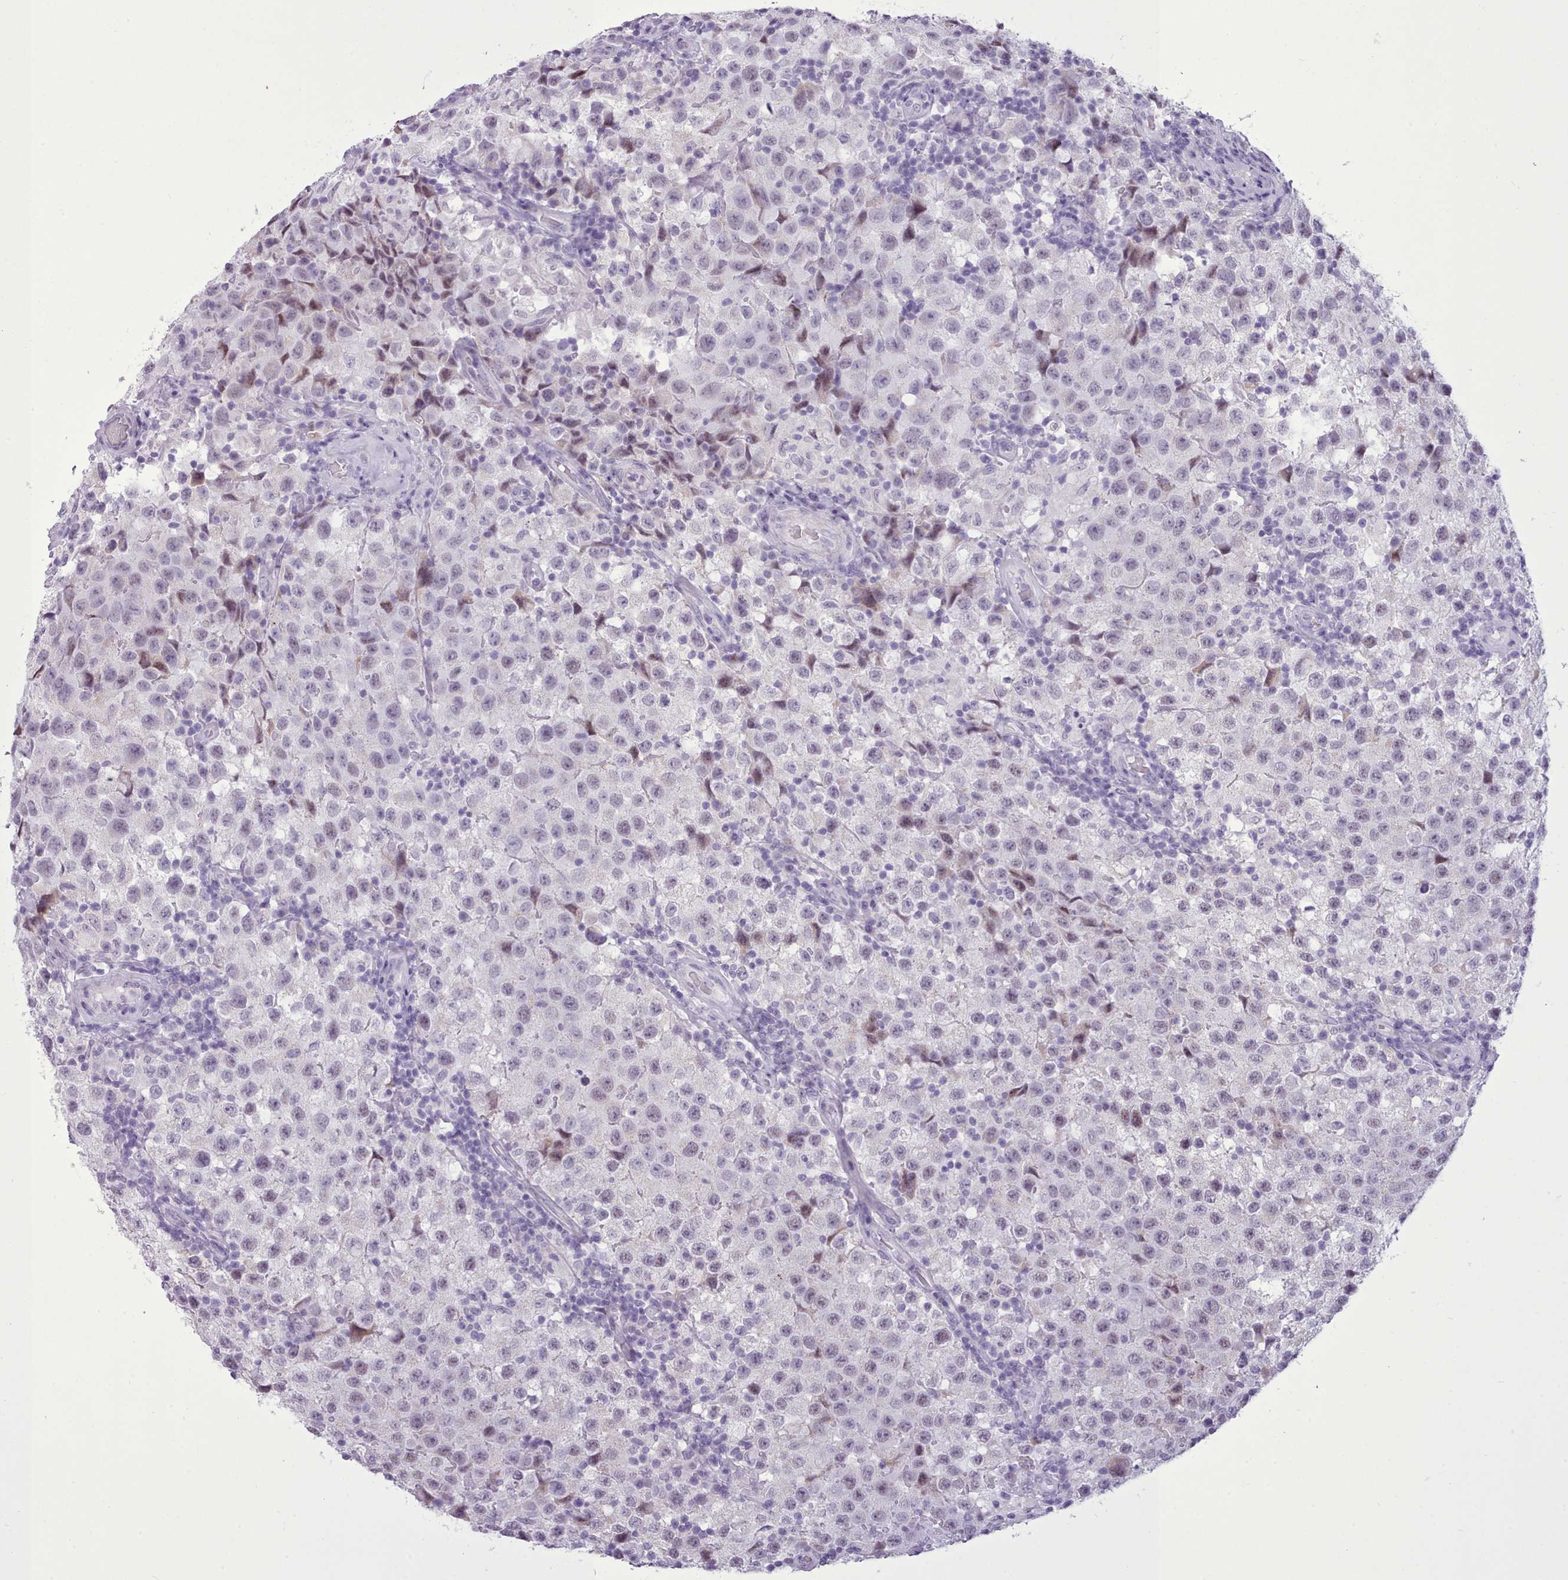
{"staining": {"intensity": "weak", "quantity": "<25%", "location": "nuclear"}, "tissue": "testis cancer", "cell_type": "Tumor cells", "image_type": "cancer", "snomed": [{"axis": "morphology", "description": "Seminoma, NOS"}, {"axis": "morphology", "description": "Carcinoma, Embryonal, NOS"}, {"axis": "topography", "description": "Testis"}], "caption": "The IHC image has no significant expression in tumor cells of testis embryonal carcinoma tissue. (IHC, brightfield microscopy, high magnification).", "gene": "FBXO48", "patient": {"sex": "male", "age": 41}}